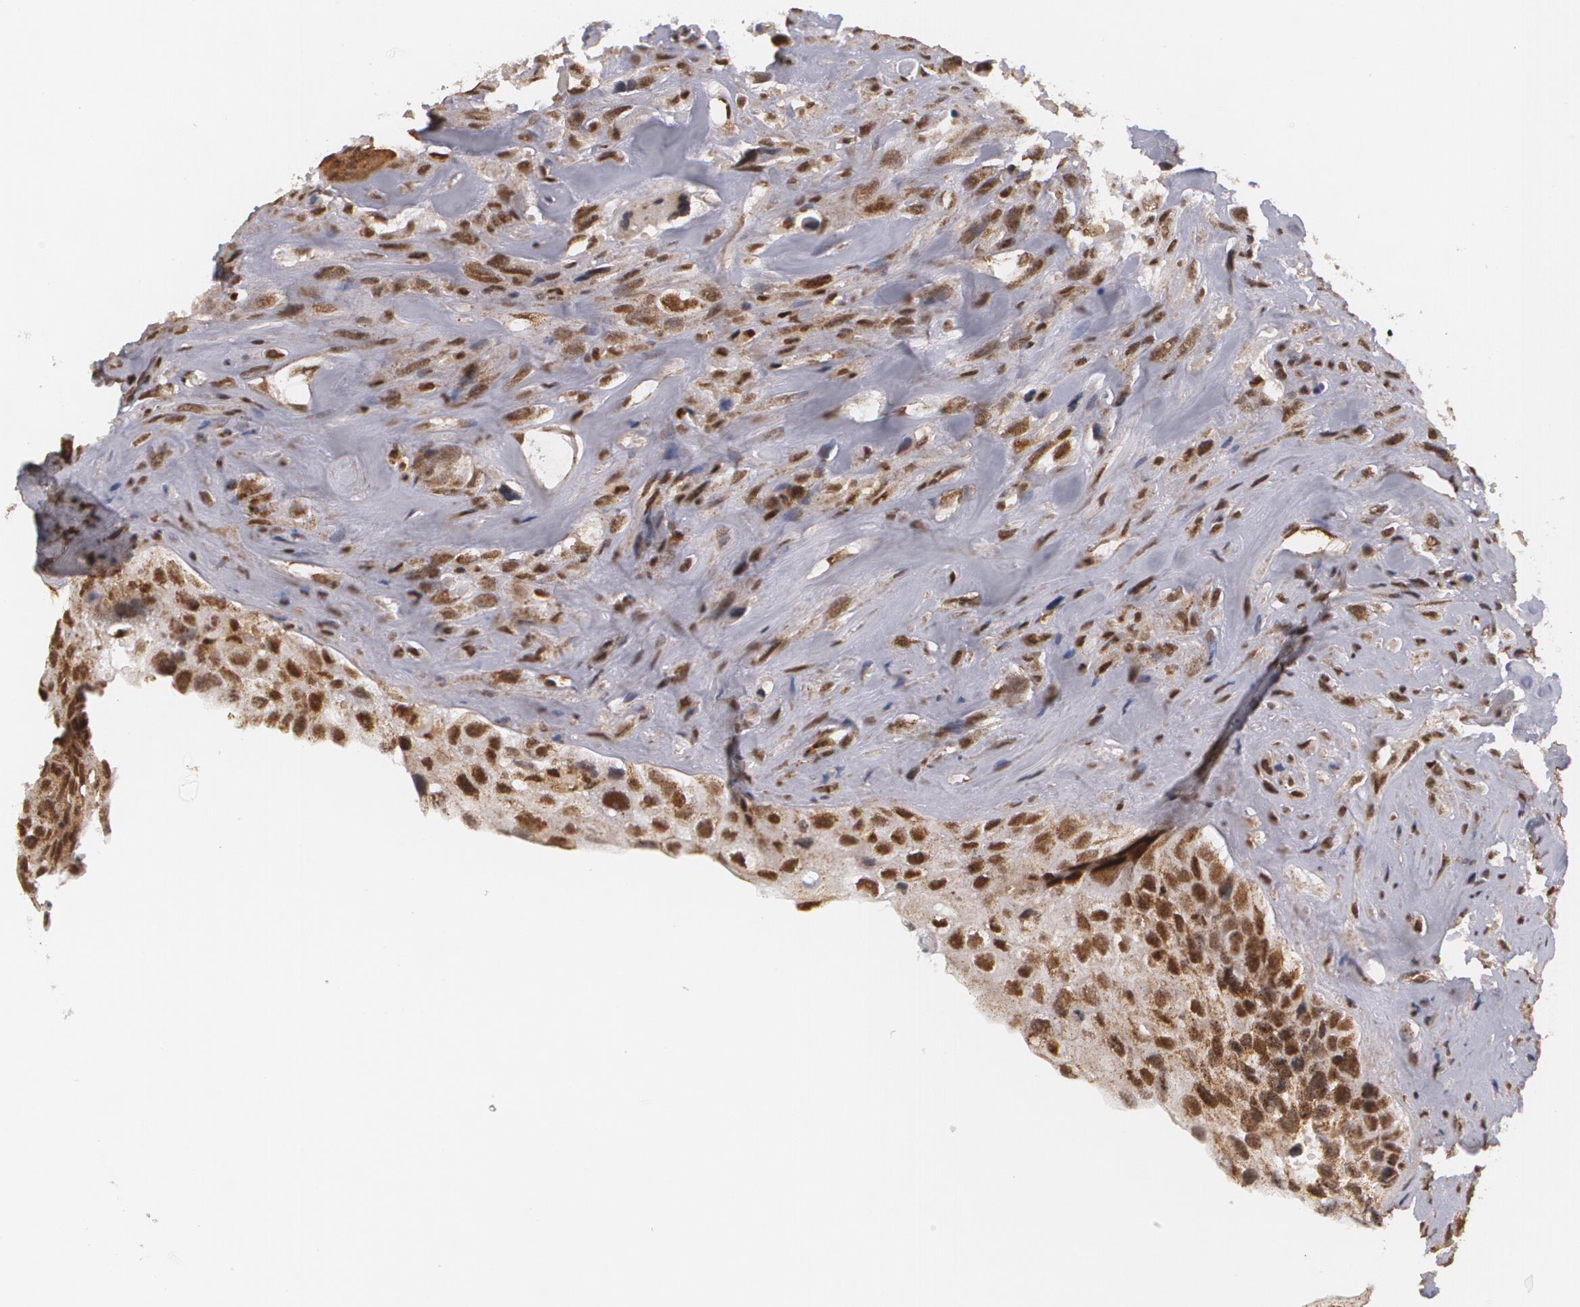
{"staining": {"intensity": "moderate", "quantity": ">75%", "location": "nuclear"}, "tissue": "breast cancer", "cell_type": "Tumor cells", "image_type": "cancer", "snomed": [{"axis": "morphology", "description": "Neoplasm, malignant, NOS"}, {"axis": "topography", "description": "Breast"}], "caption": "Immunohistochemistry (IHC) photomicrograph of human breast neoplasm (malignant) stained for a protein (brown), which shows medium levels of moderate nuclear staining in approximately >75% of tumor cells.", "gene": "MXD1", "patient": {"sex": "female", "age": 50}}